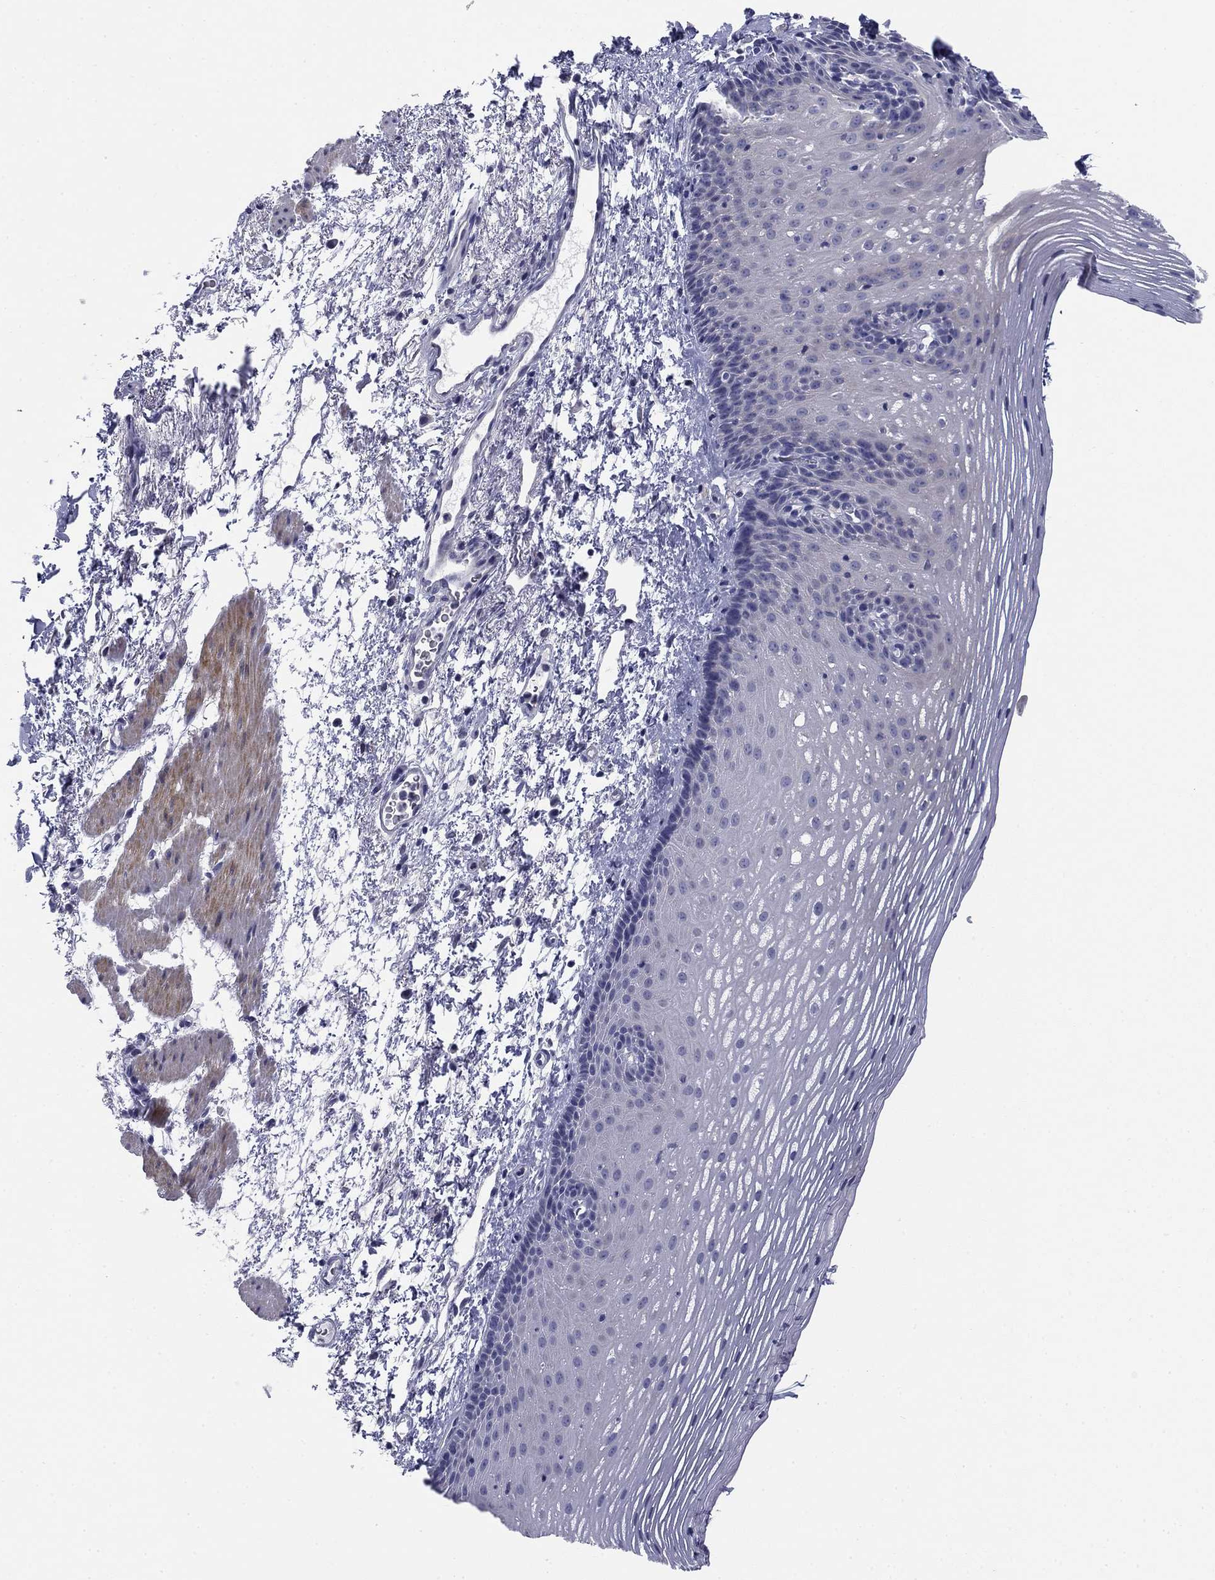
{"staining": {"intensity": "negative", "quantity": "none", "location": "none"}, "tissue": "esophagus", "cell_type": "Squamous epithelial cells", "image_type": "normal", "snomed": [{"axis": "morphology", "description": "Normal tissue, NOS"}, {"axis": "topography", "description": "Esophagus"}], "caption": "DAB (3,3'-diaminobenzidine) immunohistochemical staining of unremarkable esophagus exhibits no significant staining in squamous epithelial cells.", "gene": "TIGD4", "patient": {"sex": "male", "age": 76}}